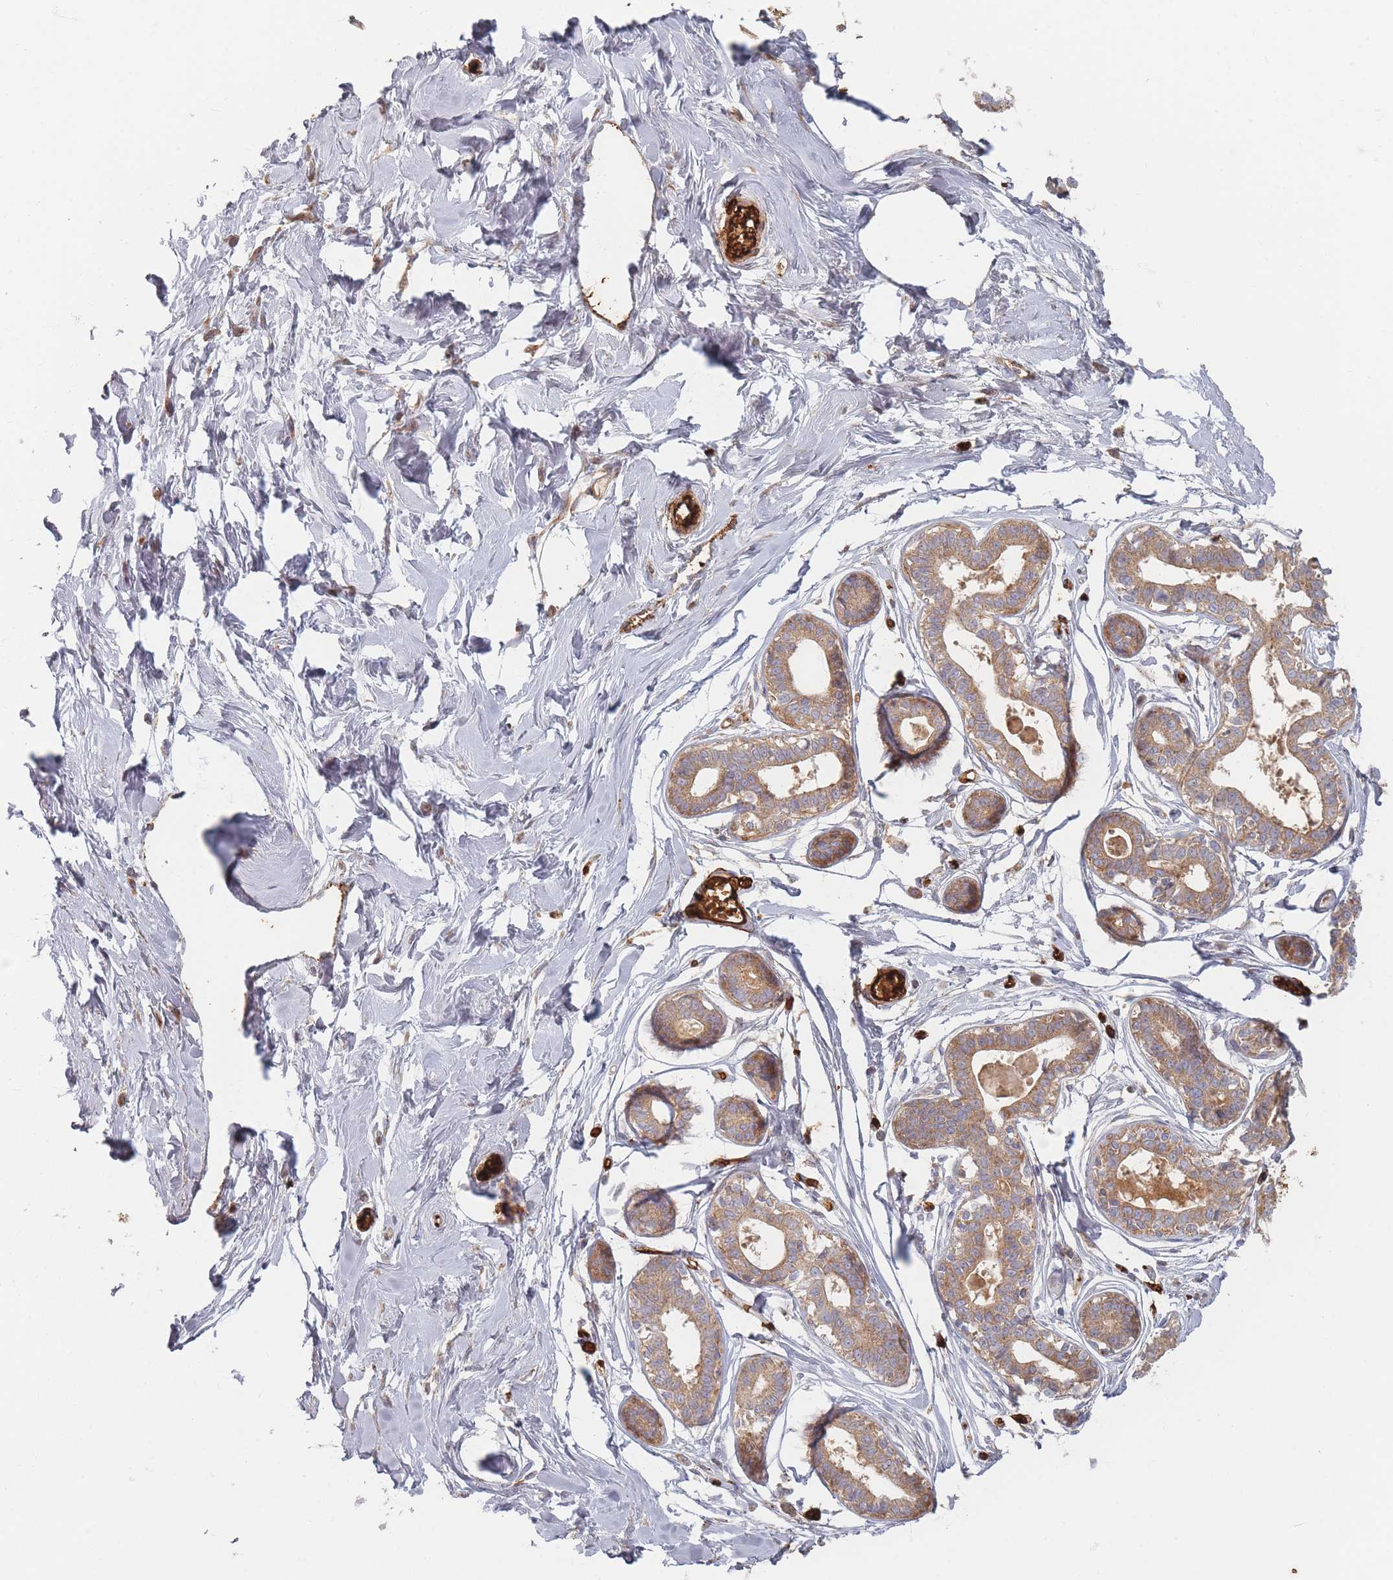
{"staining": {"intensity": "negative", "quantity": "none", "location": "none"}, "tissue": "breast", "cell_type": "Adipocytes", "image_type": "normal", "snomed": [{"axis": "morphology", "description": "Normal tissue, NOS"}, {"axis": "topography", "description": "Breast"}], "caption": "Image shows no significant protein positivity in adipocytes of benign breast. Nuclei are stained in blue.", "gene": "SLC2A6", "patient": {"sex": "female", "age": 45}}